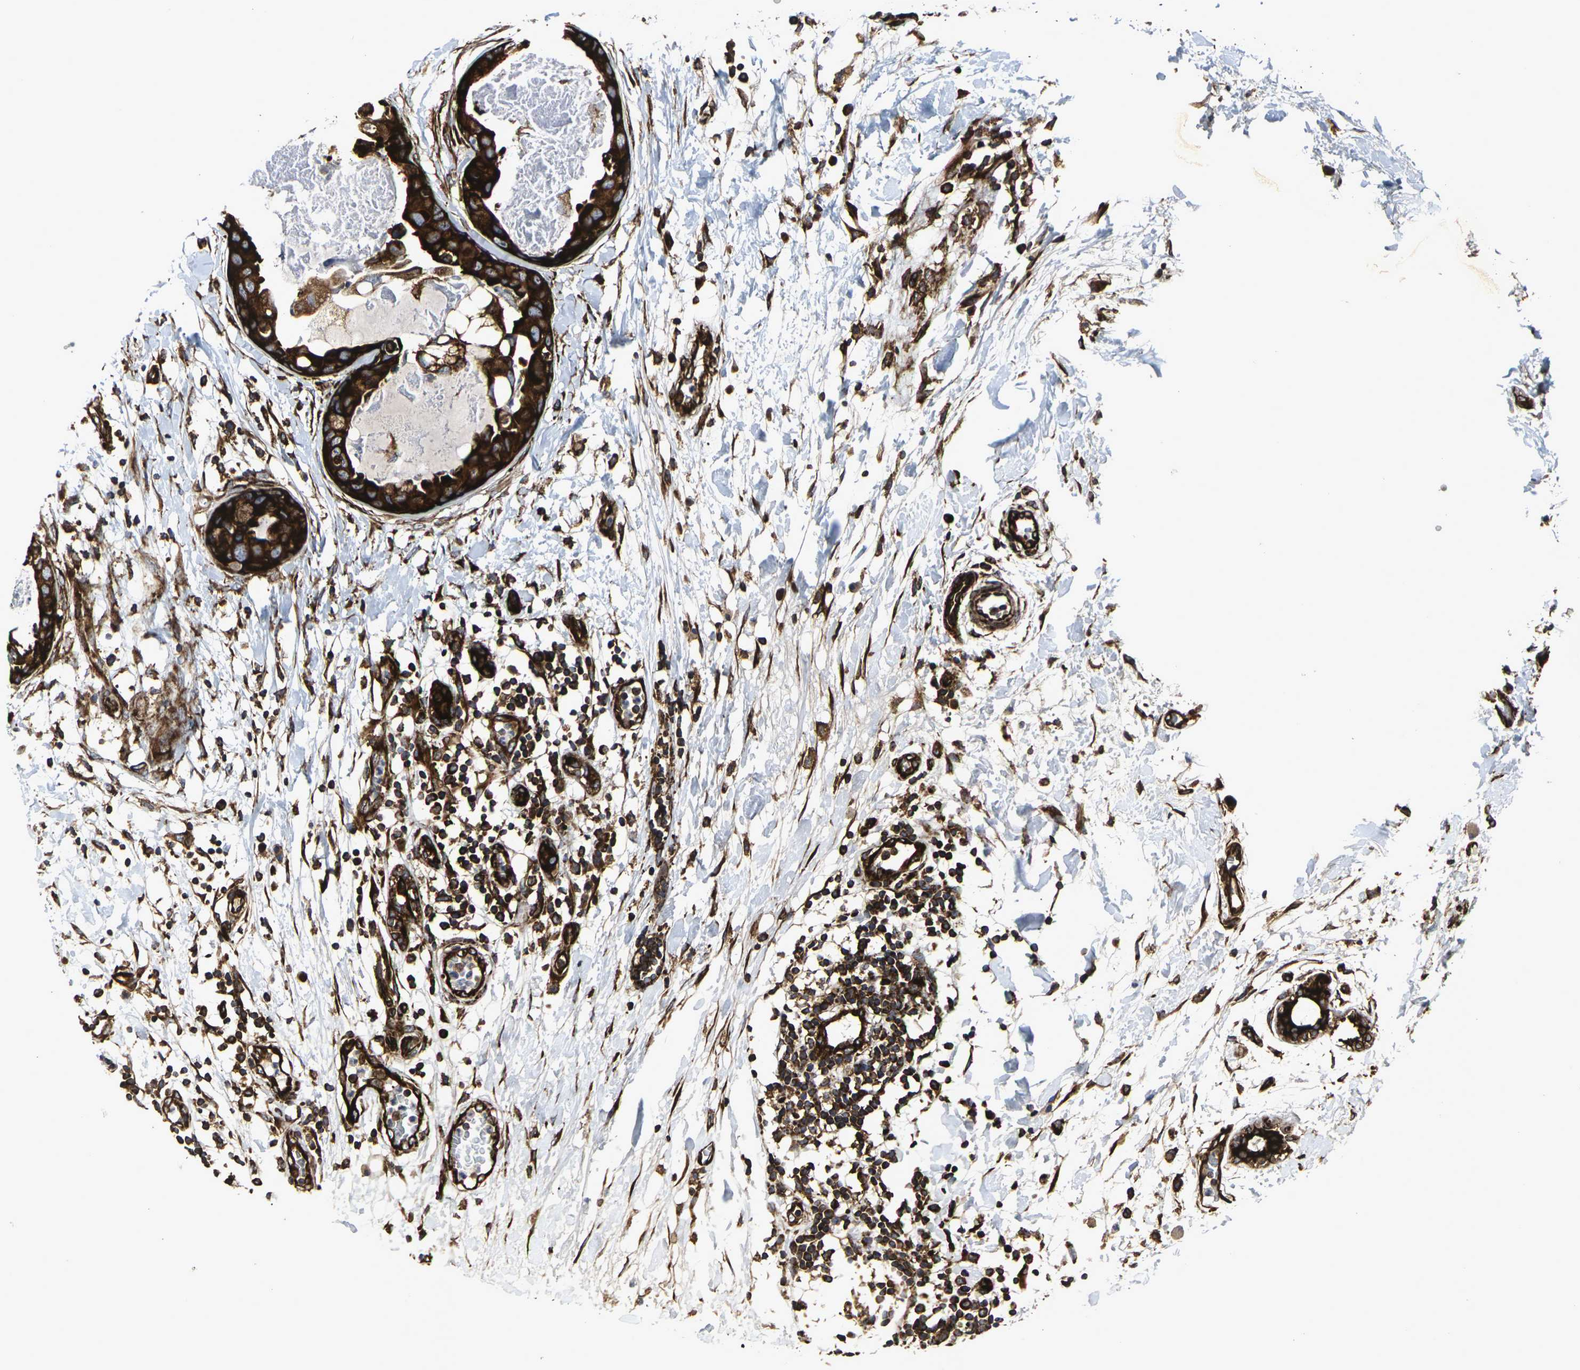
{"staining": {"intensity": "strong", "quantity": ">75%", "location": "cytoplasmic/membranous"}, "tissue": "breast cancer", "cell_type": "Tumor cells", "image_type": "cancer", "snomed": [{"axis": "morphology", "description": "Duct carcinoma"}, {"axis": "topography", "description": "Breast"}], "caption": "Immunohistochemistry (IHC) (DAB (3,3'-diaminobenzidine)) staining of infiltrating ductal carcinoma (breast) displays strong cytoplasmic/membranous protein staining in approximately >75% of tumor cells.", "gene": "MARCHF2", "patient": {"sex": "female", "age": 40}}